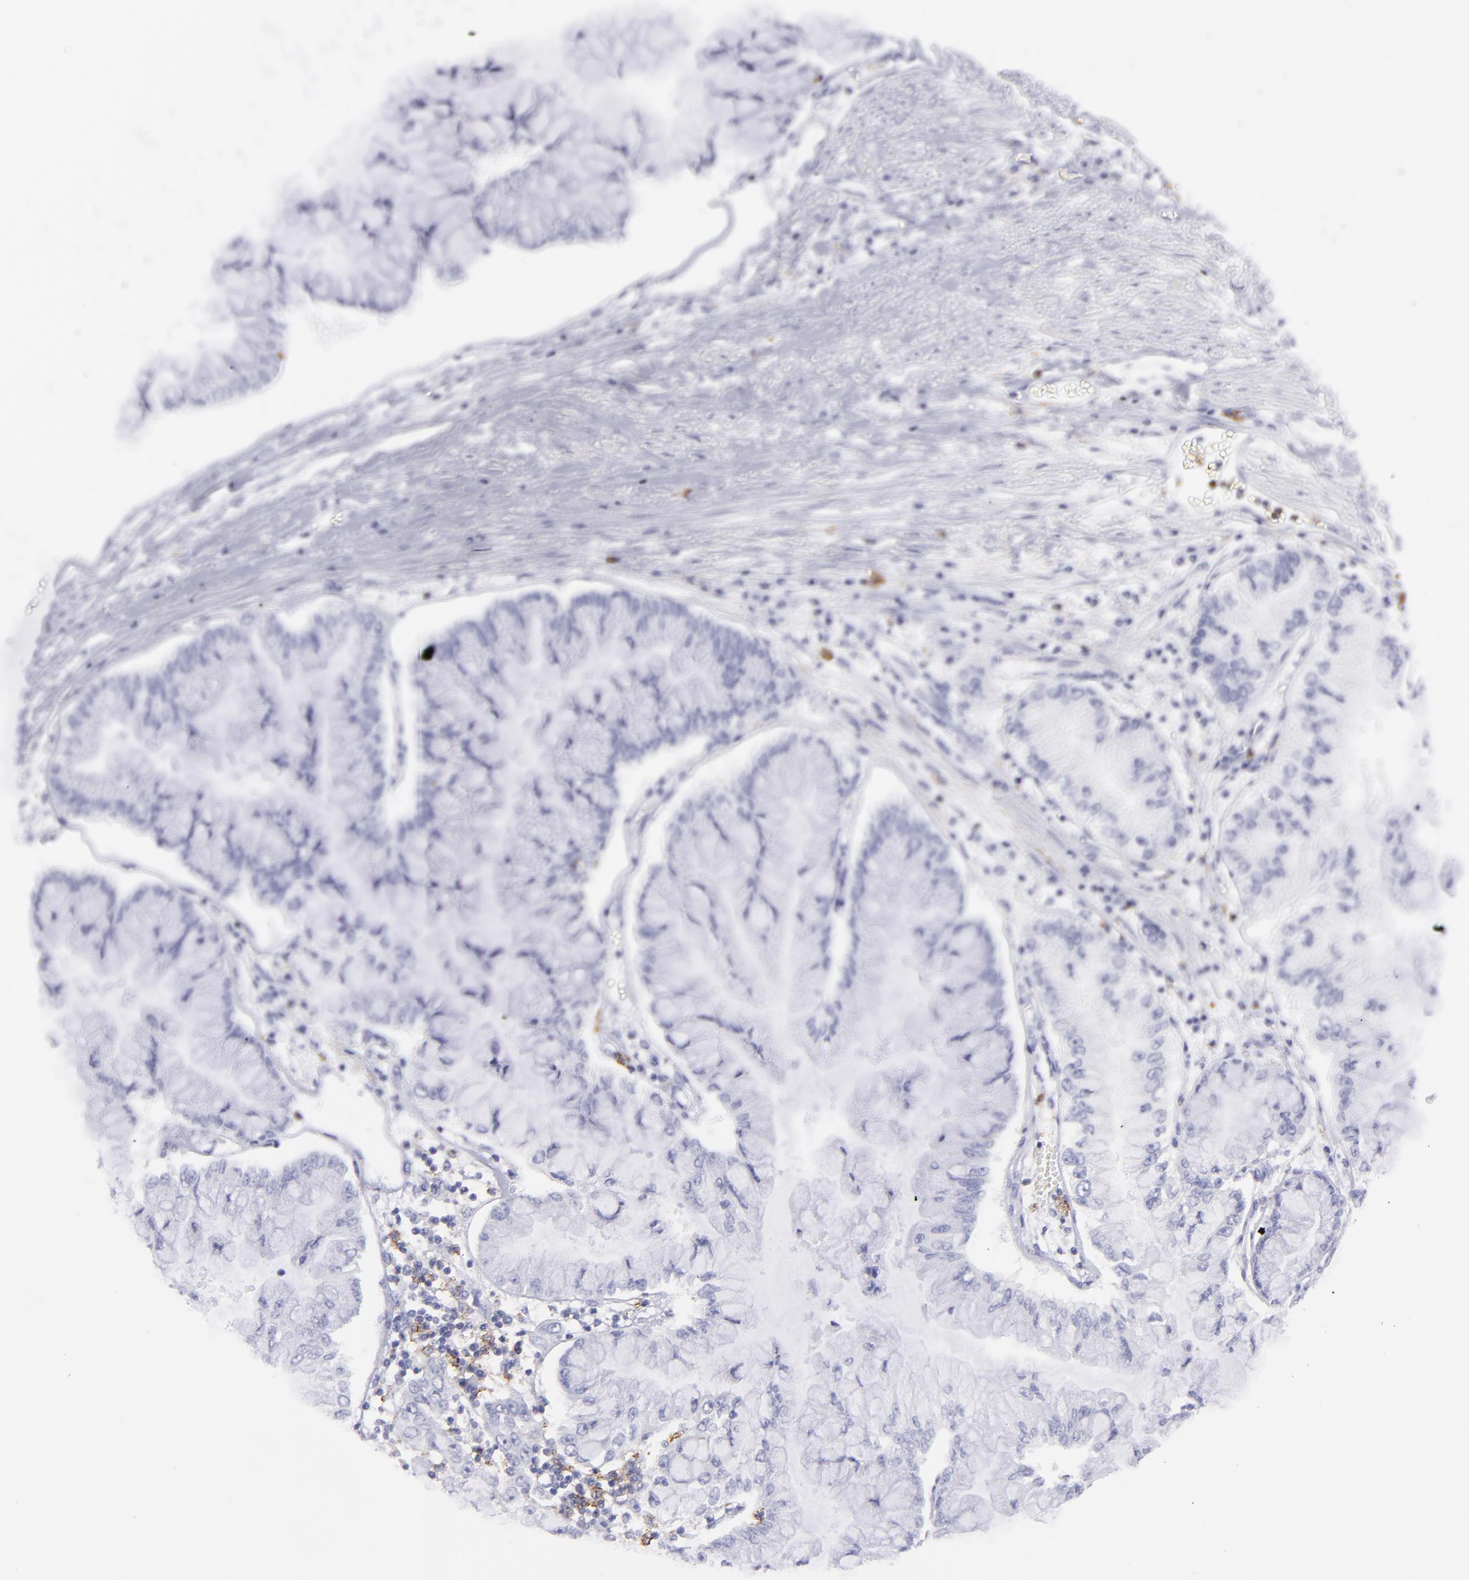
{"staining": {"intensity": "negative", "quantity": "none", "location": "none"}, "tissue": "liver cancer", "cell_type": "Tumor cells", "image_type": "cancer", "snomed": [{"axis": "morphology", "description": "Cholangiocarcinoma"}, {"axis": "topography", "description": "Liver"}], "caption": "Cholangiocarcinoma (liver) stained for a protein using immunohistochemistry (IHC) reveals no expression tumor cells.", "gene": "SELPLG", "patient": {"sex": "female", "age": 79}}